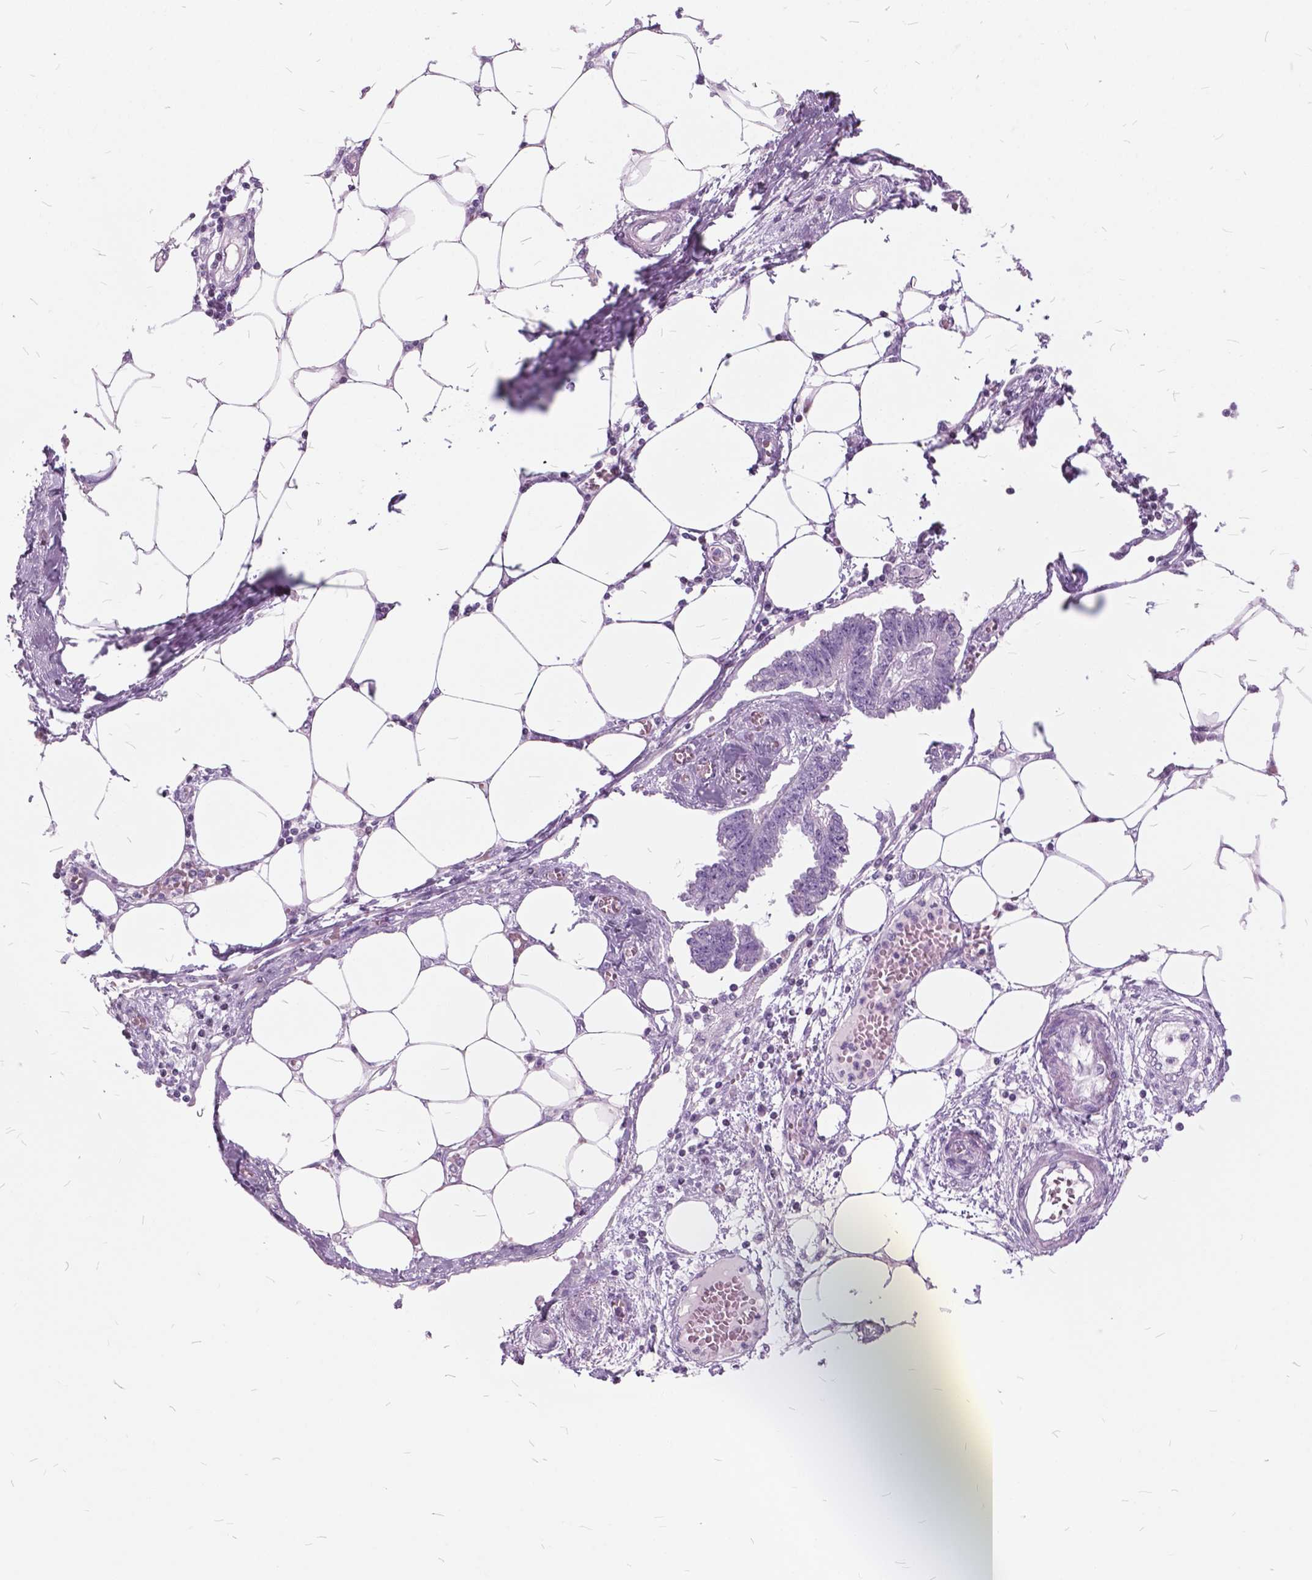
{"staining": {"intensity": "negative", "quantity": "none", "location": "none"}, "tissue": "endometrial cancer", "cell_type": "Tumor cells", "image_type": "cancer", "snomed": [{"axis": "morphology", "description": "Adenocarcinoma, NOS"}, {"axis": "morphology", "description": "Adenocarcinoma, metastatic, NOS"}, {"axis": "topography", "description": "Adipose tissue"}, {"axis": "topography", "description": "Endometrium"}], "caption": "High magnification brightfield microscopy of metastatic adenocarcinoma (endometrial) stained with DAB (3,3'-diaminobenzidine) (brown) and counterstained with hematoxylin (blue): tumor cells show no significant staining.", "gene": "SP140", "patient": {"sex": "female", "age": 67}}